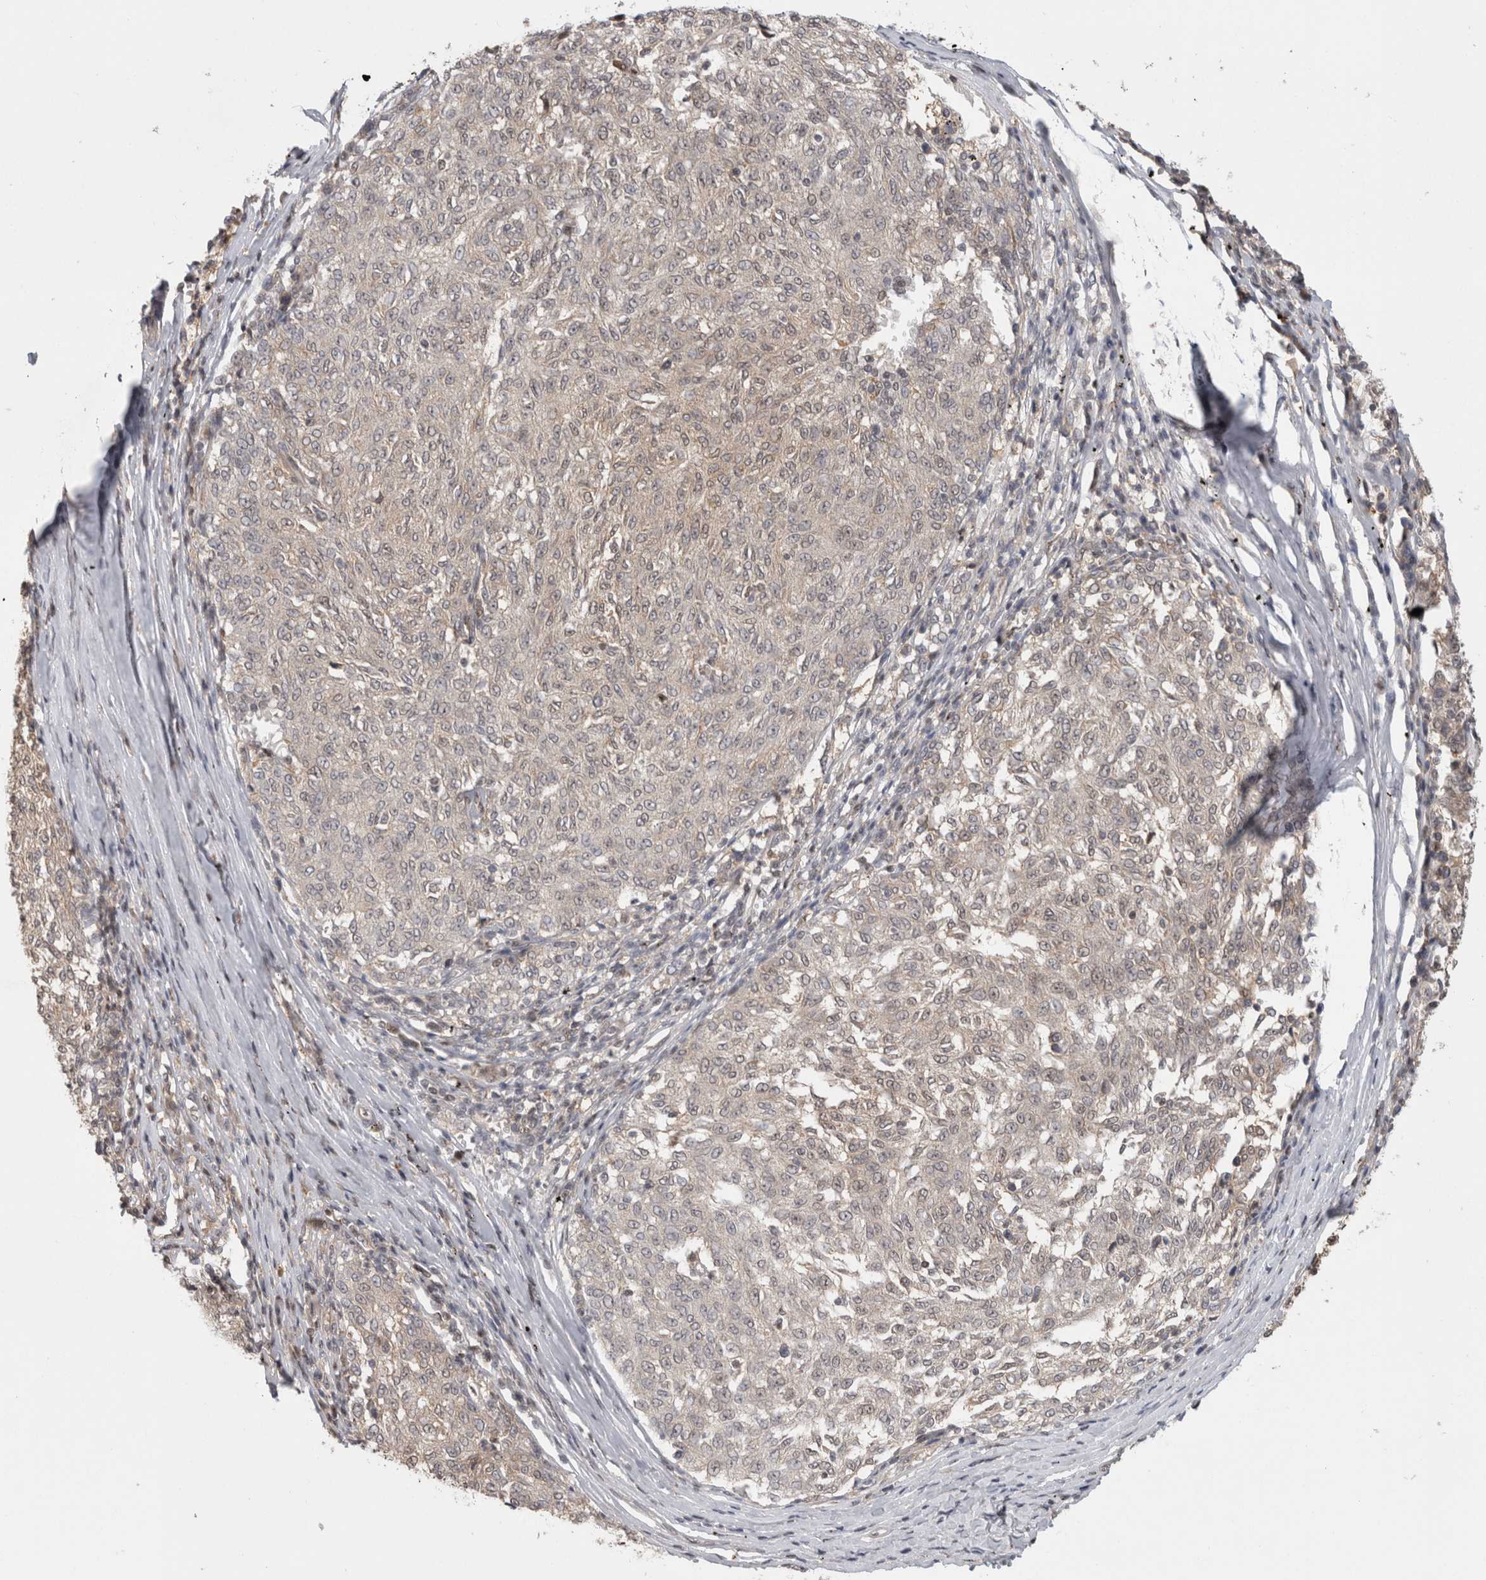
{"staining": {"intensity": "moderate", "quantity": "<25%", "location": "cytoplasmic/membranous"}, "tissue": "melanoma", "cell_type": "Tumor cells", "image_type": "cancer", "snomed": [{"axis": "morphology", "description": "Malignant melanoma, NOS"}, {"axis": "topography", "description": "Skin"}], "caption": "Protein staining reveals moderate cytoplasmic/membranous expression in approximately <25% of tumor cells in malignant melanoma.", "gene": "PIGP", "patient": {"sex": "female", "age": 72}}